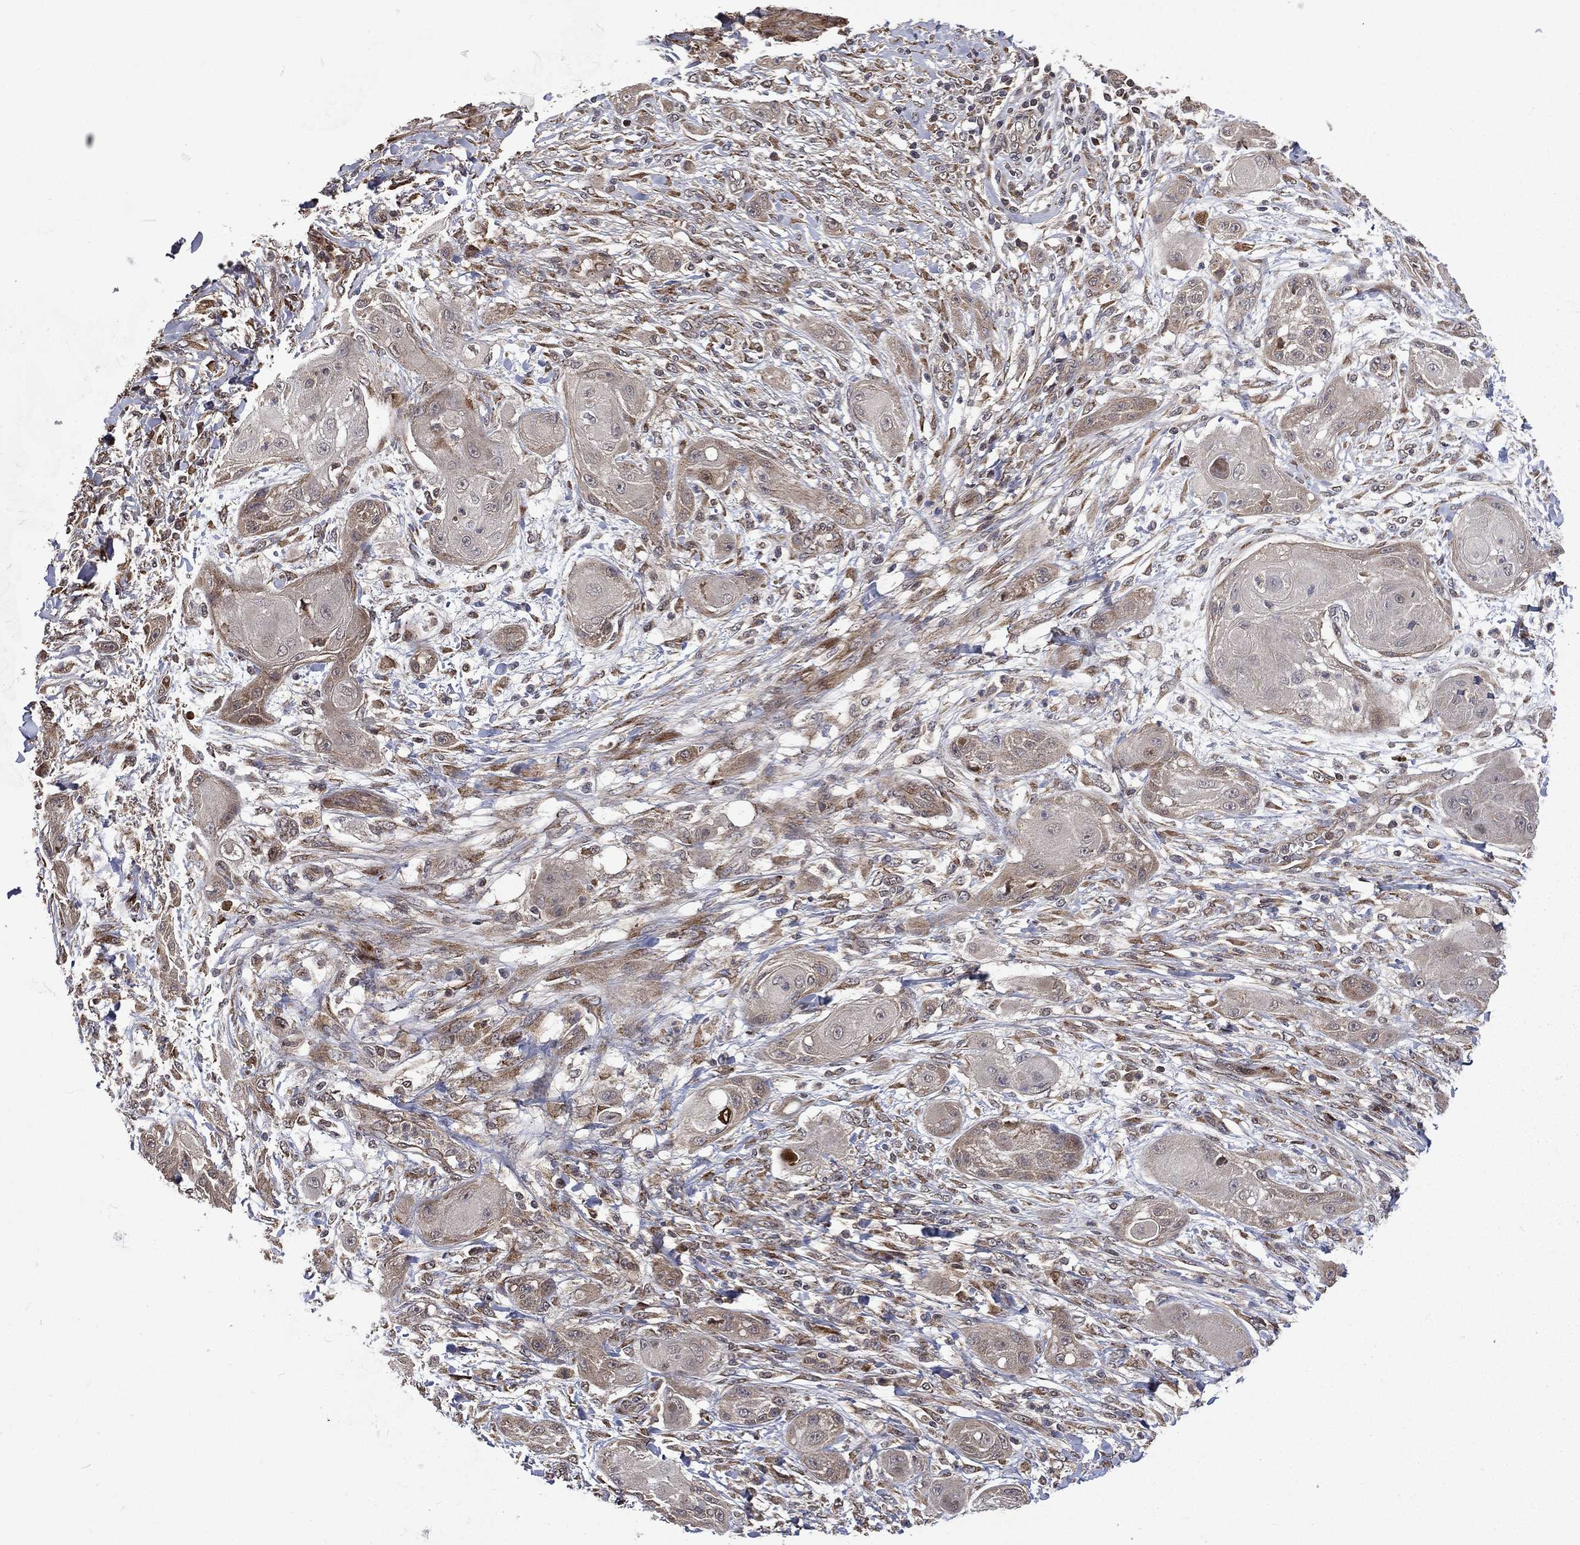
{"staining": {"intensity": "moderate", "quantity": "<25%", "location": "cytoplasmic/membranous"}, "tissue": "skin cancer", "cell_type": "Tumor cells", "image_type": "cancer", "snomed": [{"axis": "morphology", "description": "Squamous cell carcinoma, NOS"}, {"axis": "topography", "description": "Skin"}], "caption": "Immunohistochemical staining of human skin cancer exhibits moderate cytoplasmic/membranous protein expression in approximately <25% of tumor cells.", "gene": "RAB11FIP4", "patient": {"sex": "male", "age": 62}}